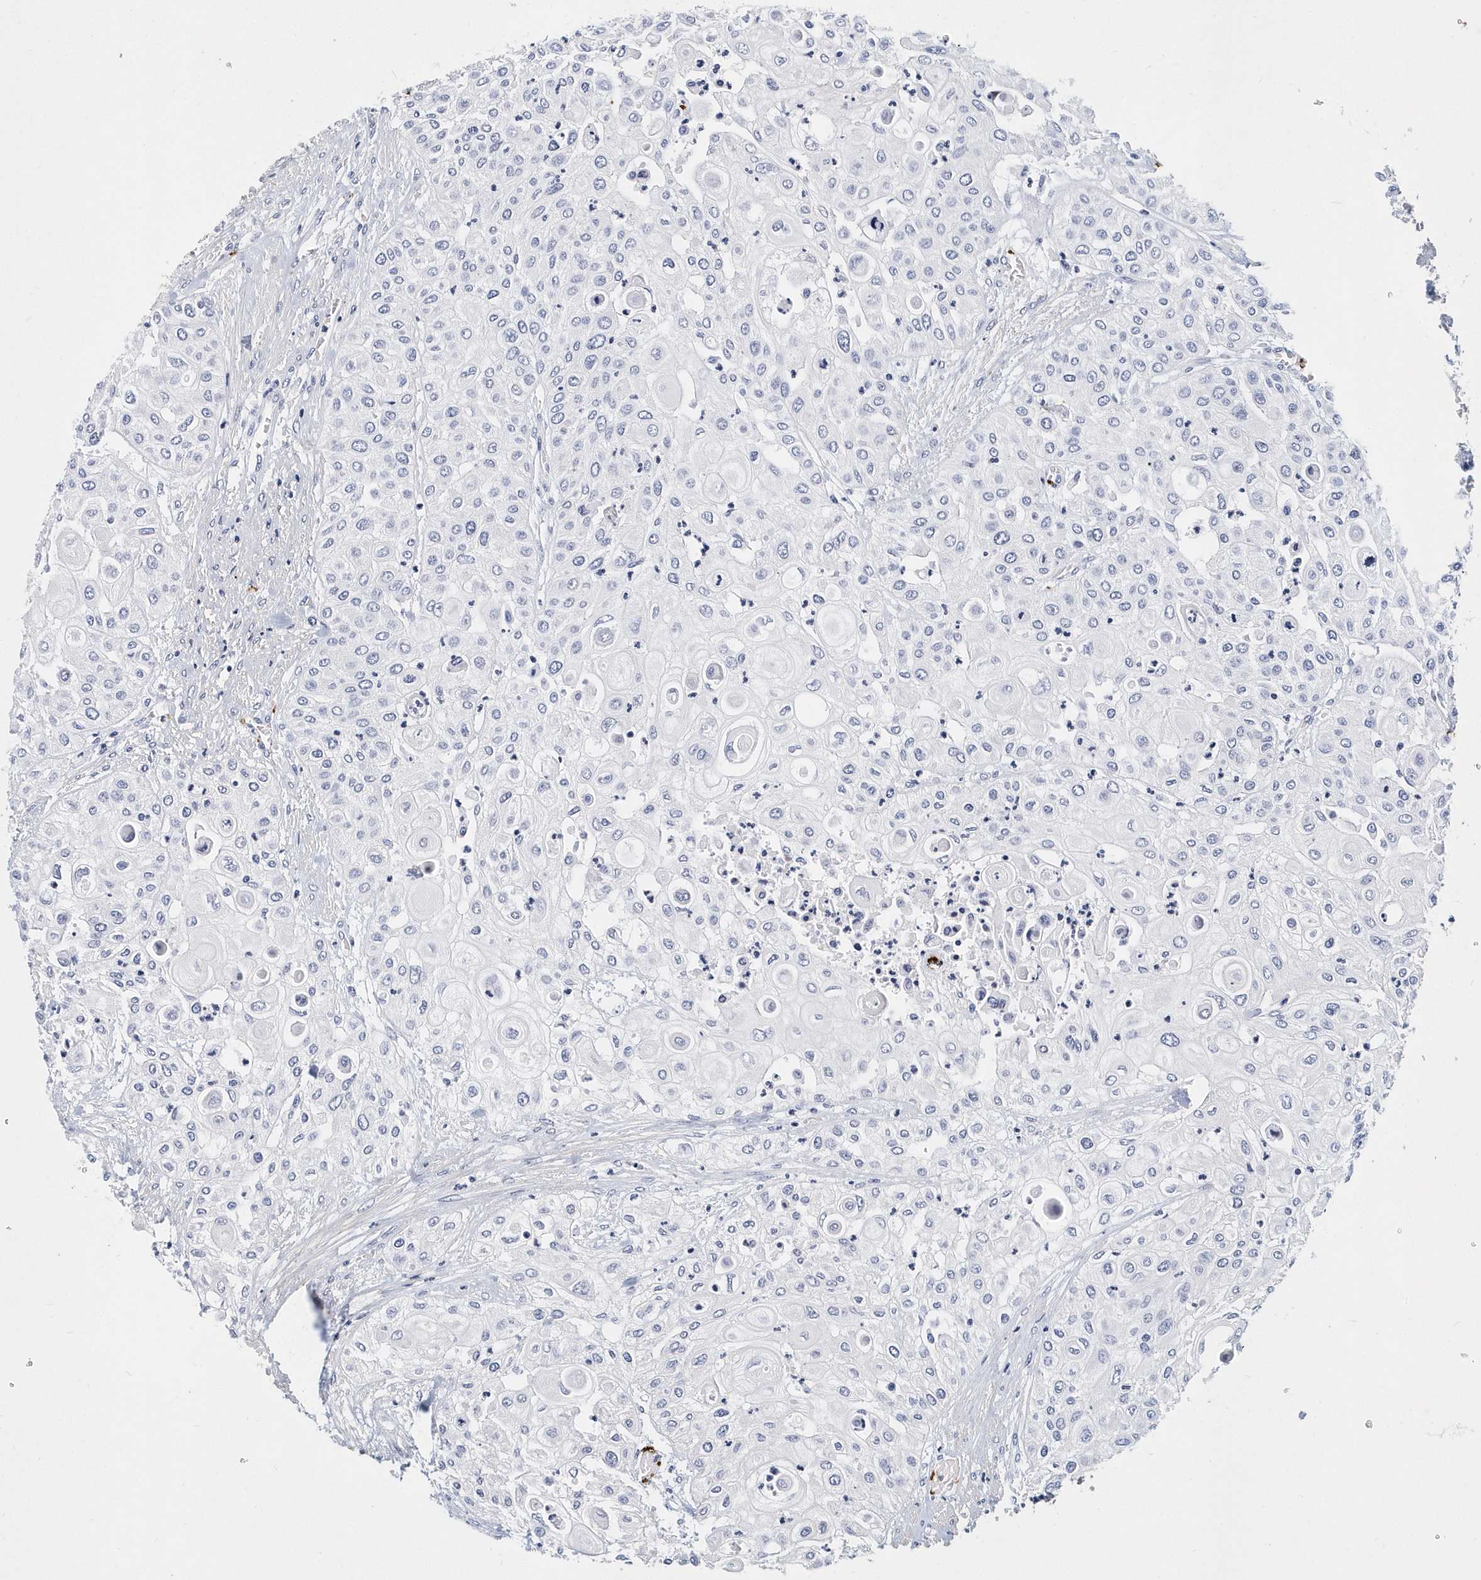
{"staining": {"intensity": "negative", "quantity": "none", "location": "none"}, "tissue": "urothelial cancer", "cell_type": "Tumor cells", "image_type": "cancer", "snomed": [{"axis": "morphology", "description": "Urothelial carcinoma, High grade"}, {"axis": "topography", "description": "Urinary bladder"}], "caption": "Immunohistochemistry micrograph of neoplastic tissue: urothelial cancer stained with DAB shows no significant protein staining in tumor cells.", "gene": "ITGA2B", "patient": {"sex": "female", "age": 79}}